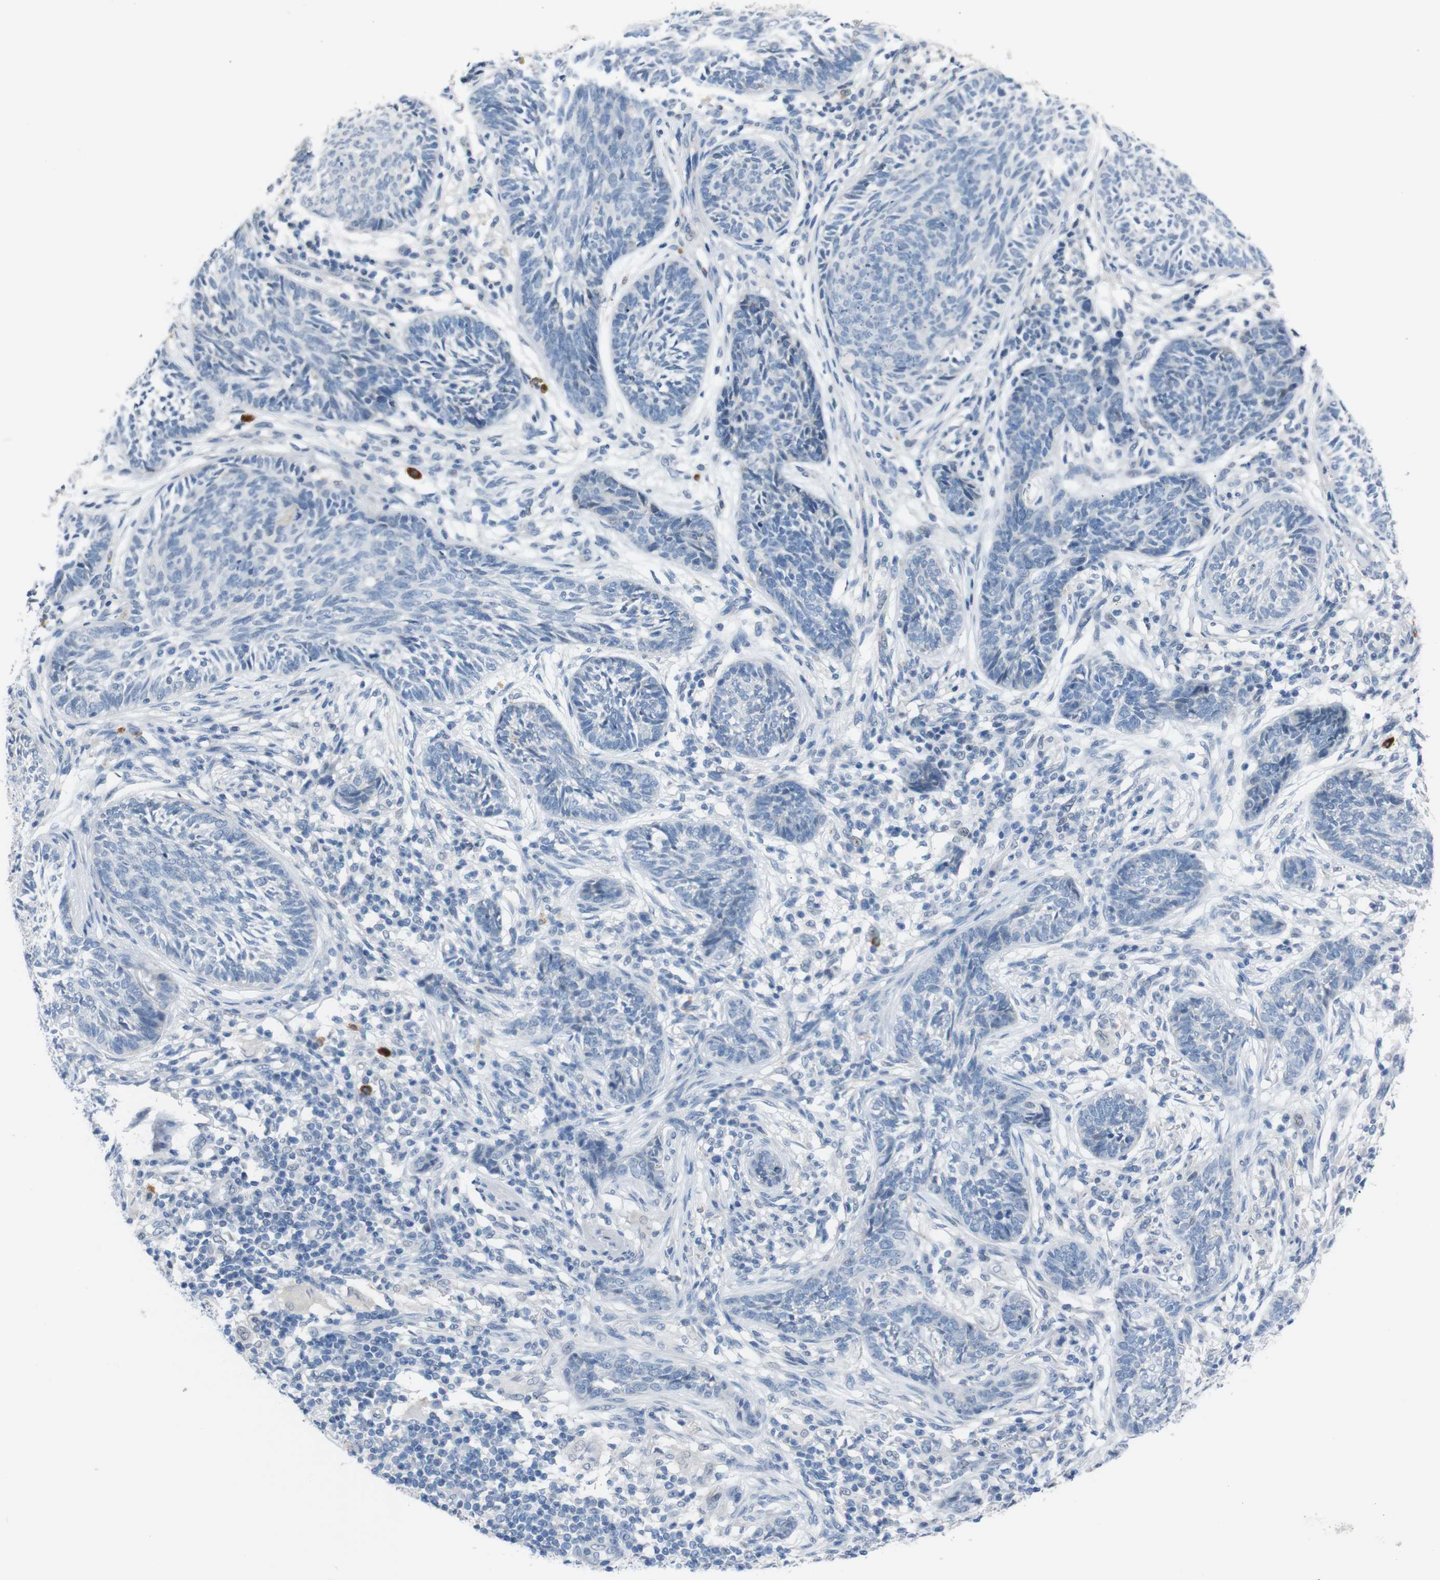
{"staining": {"intensity": "negative", "quantity": "none", "location": "none"}, "tissue": "skin cancer", "cell_type": "Tumor cells", "image_type": "cancer", "snomed": [{"axis": "morphology", "description": "Papilloma, NOS"}, {"axis": "morphology", "description": "Basal cell carcinoma"}, {"axis": "topography", "description": "Skin"}], "caption": "The micrograph reveals no staining of tumor cells in skin papilloma.", "gene": "CHRM5", "patient": {"sex": "male", "age": 87}}